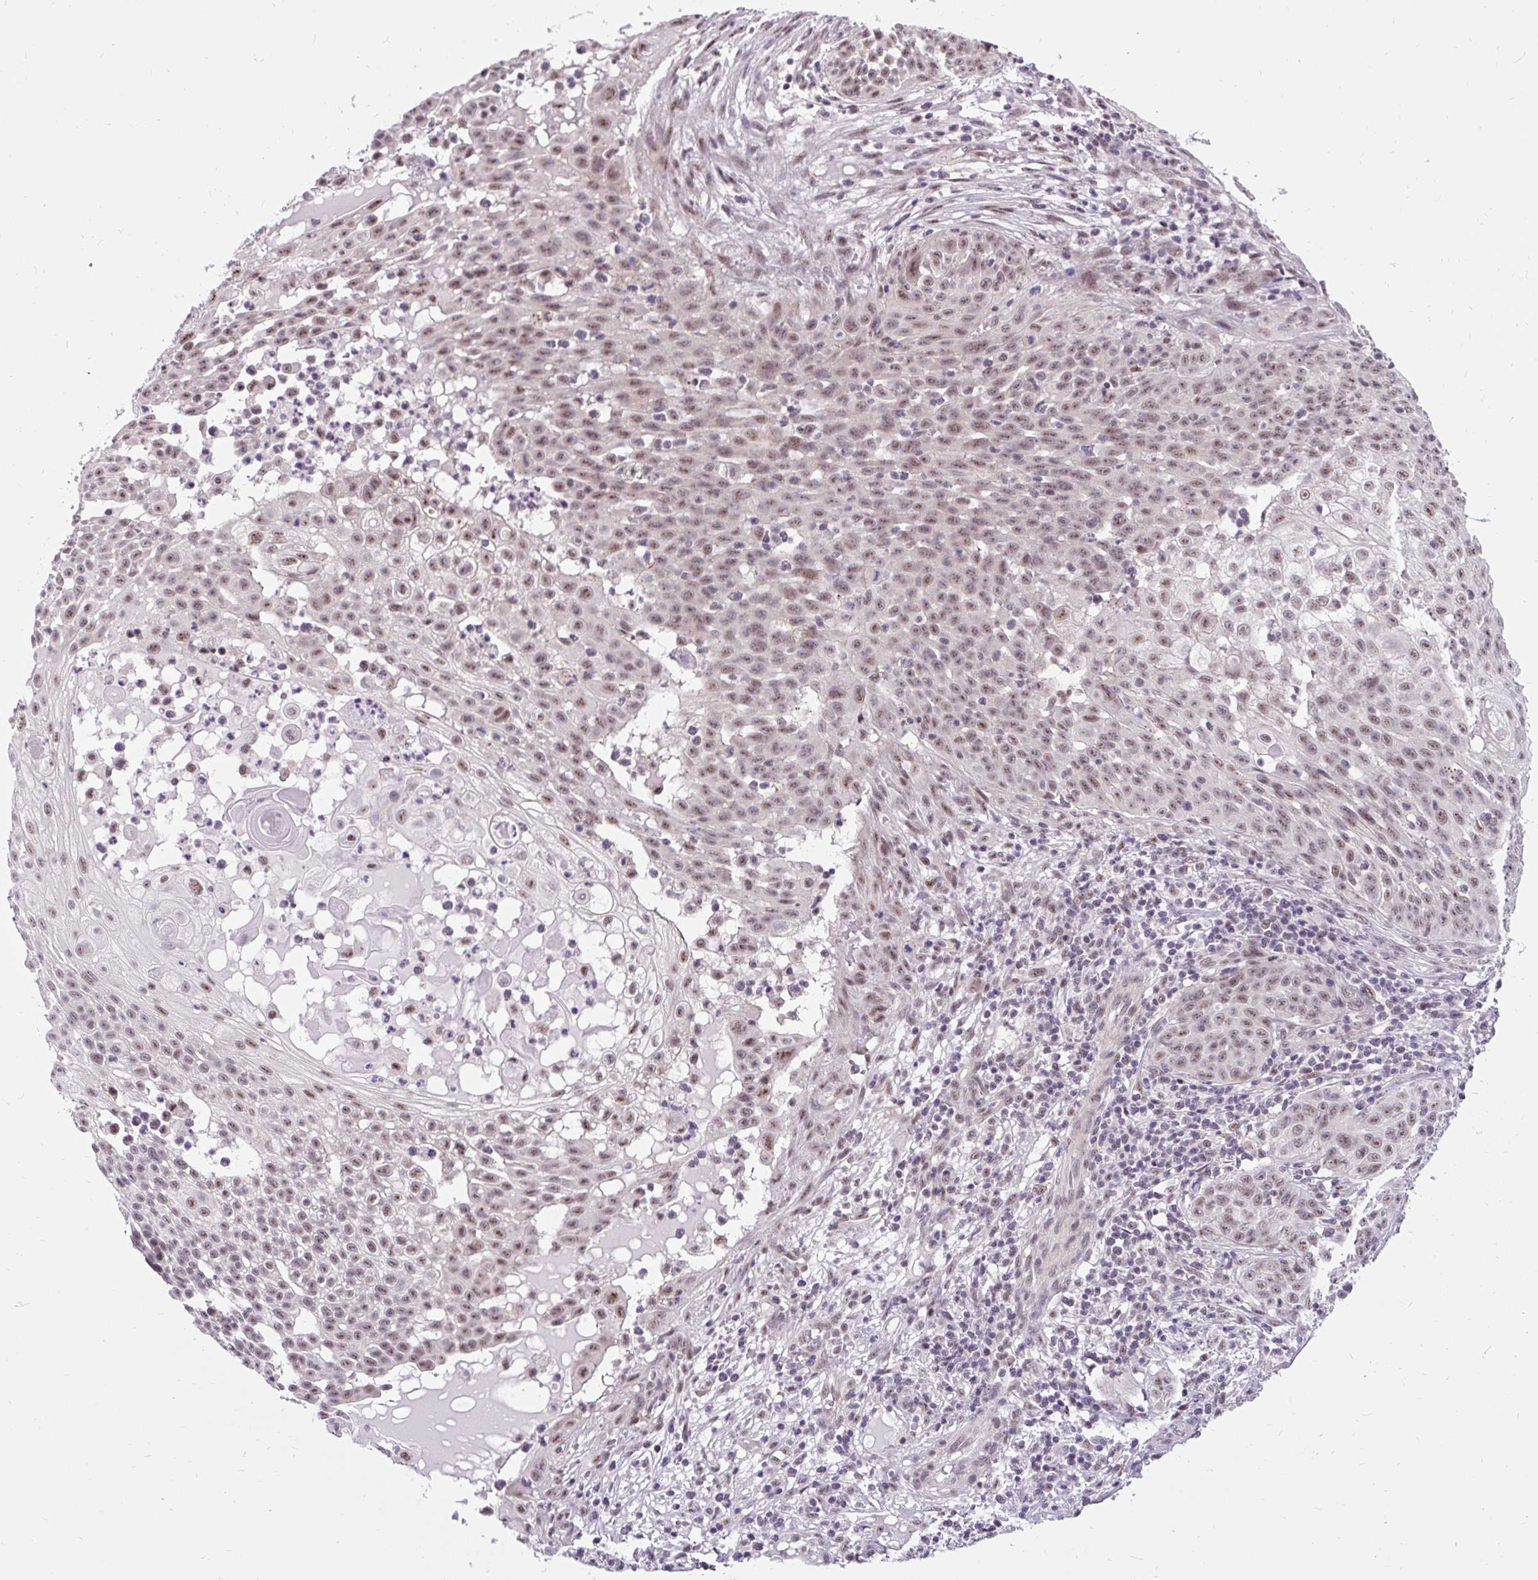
{"staining": {"intensity": "weak", "quantity": ">75%", "location": "nuclear"}, "tissue": "skin cancer", "cell_type": "Tumor cells", "image_type": "cancer", "snomed": [{"axis": "morphology", "description": "Squamous cell carcinoma, NOS"}, {"axis": "topography", "description": "Skin"}], "caption": "IHC of human skin cancer reveals low levels of weak nuclear expression in approximately >75% of tumor cells.", "gene": "SMC5", "patient": {"sex": "male", "age": 24}}